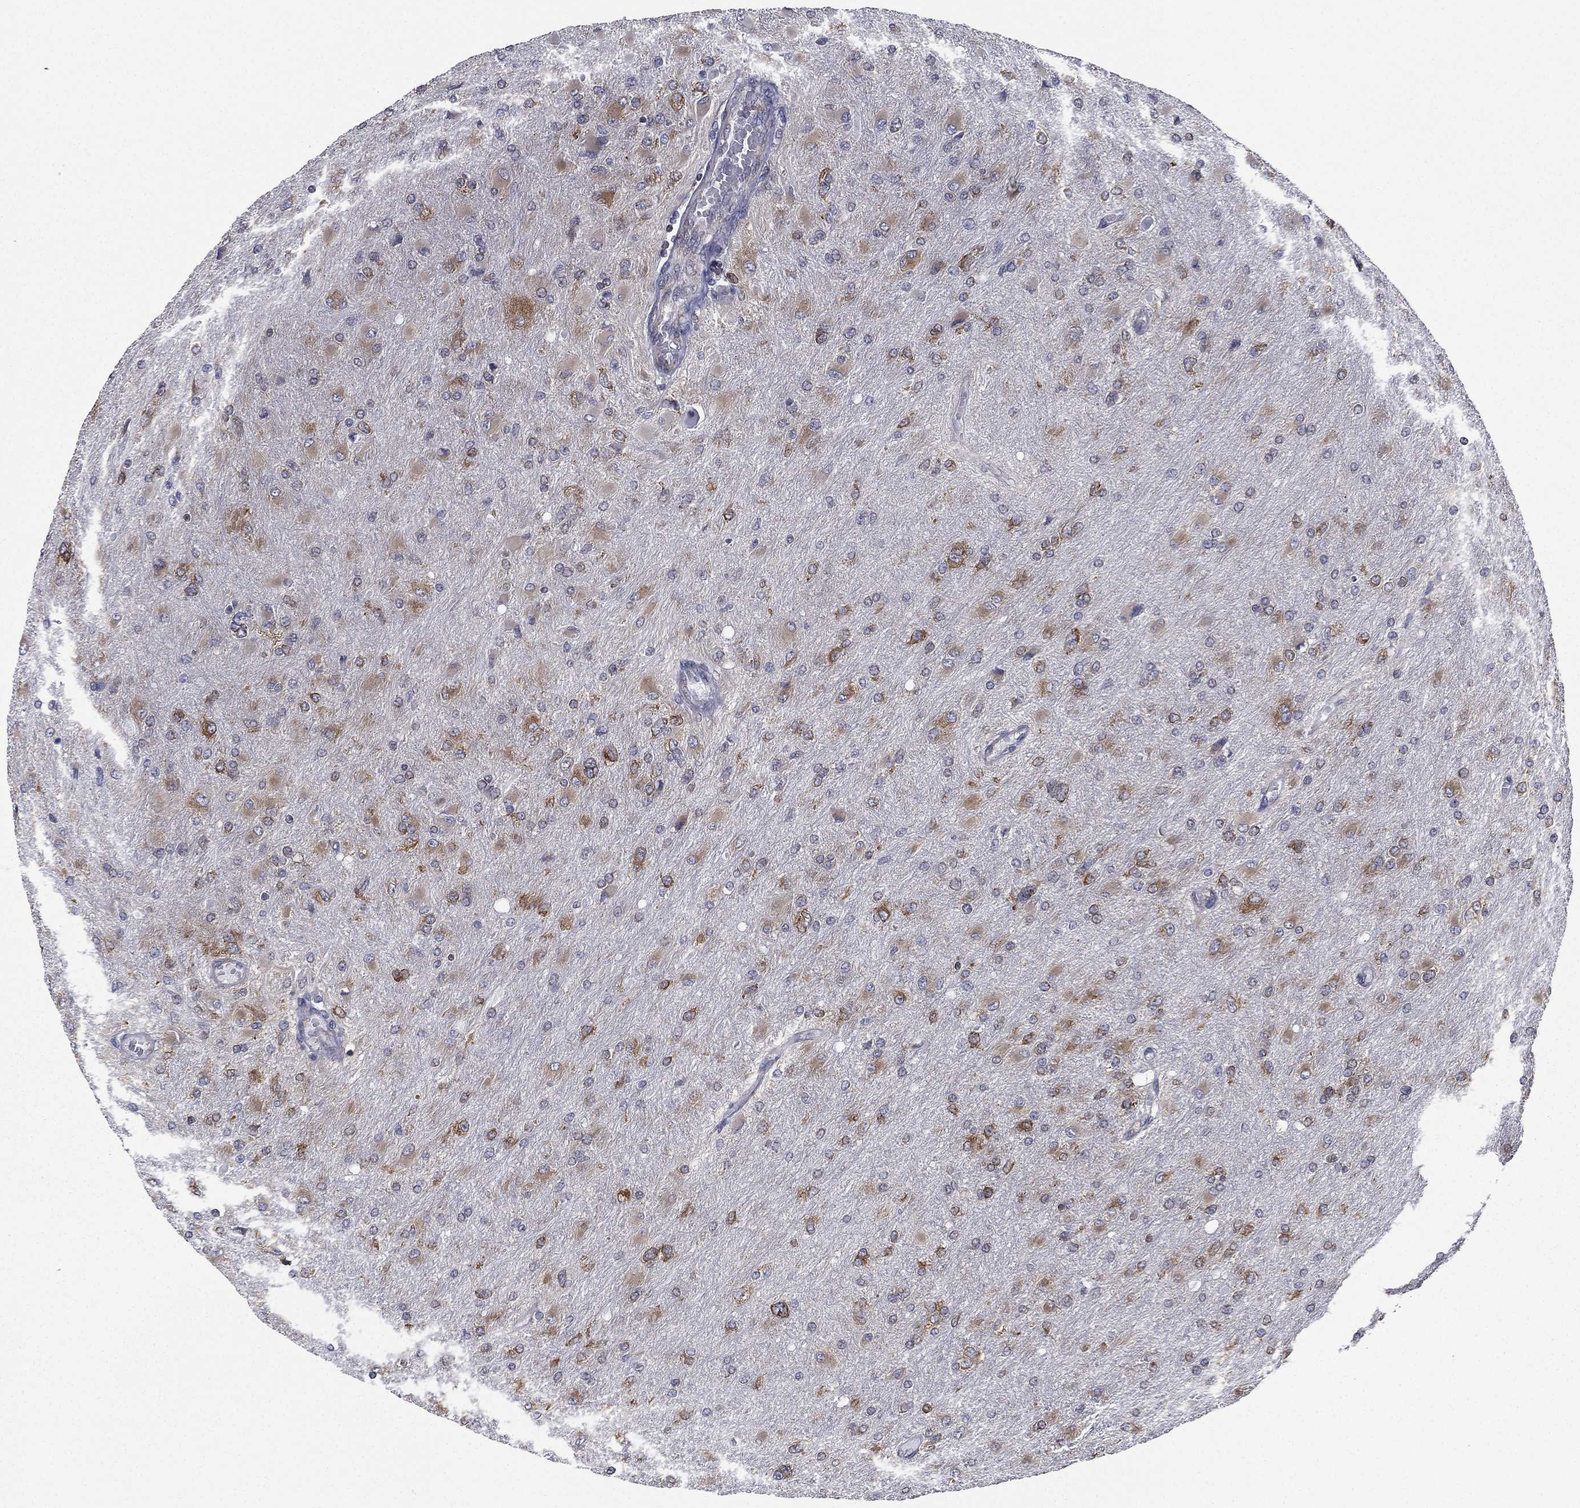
{"staining": {"intensity": "moderate", "quantity": "25%-75%", "location": "cytoplasmic/membranous"}, "tissue": "glioma", "cell_type": "Tumor cells", "image_type": "cancer", "snomed": [{"axis": "morphology", "description": "Glioma, malignant, High grade"}, {"axis": "topography", "description": "Cerebral cortex"}], "caption": "Malignant glioma (high-grade) stained with a protein marker exhibits moderate staining in tumor cells.", "gene": "FARSA", "patient": {"sex": "female", "age": 36}}